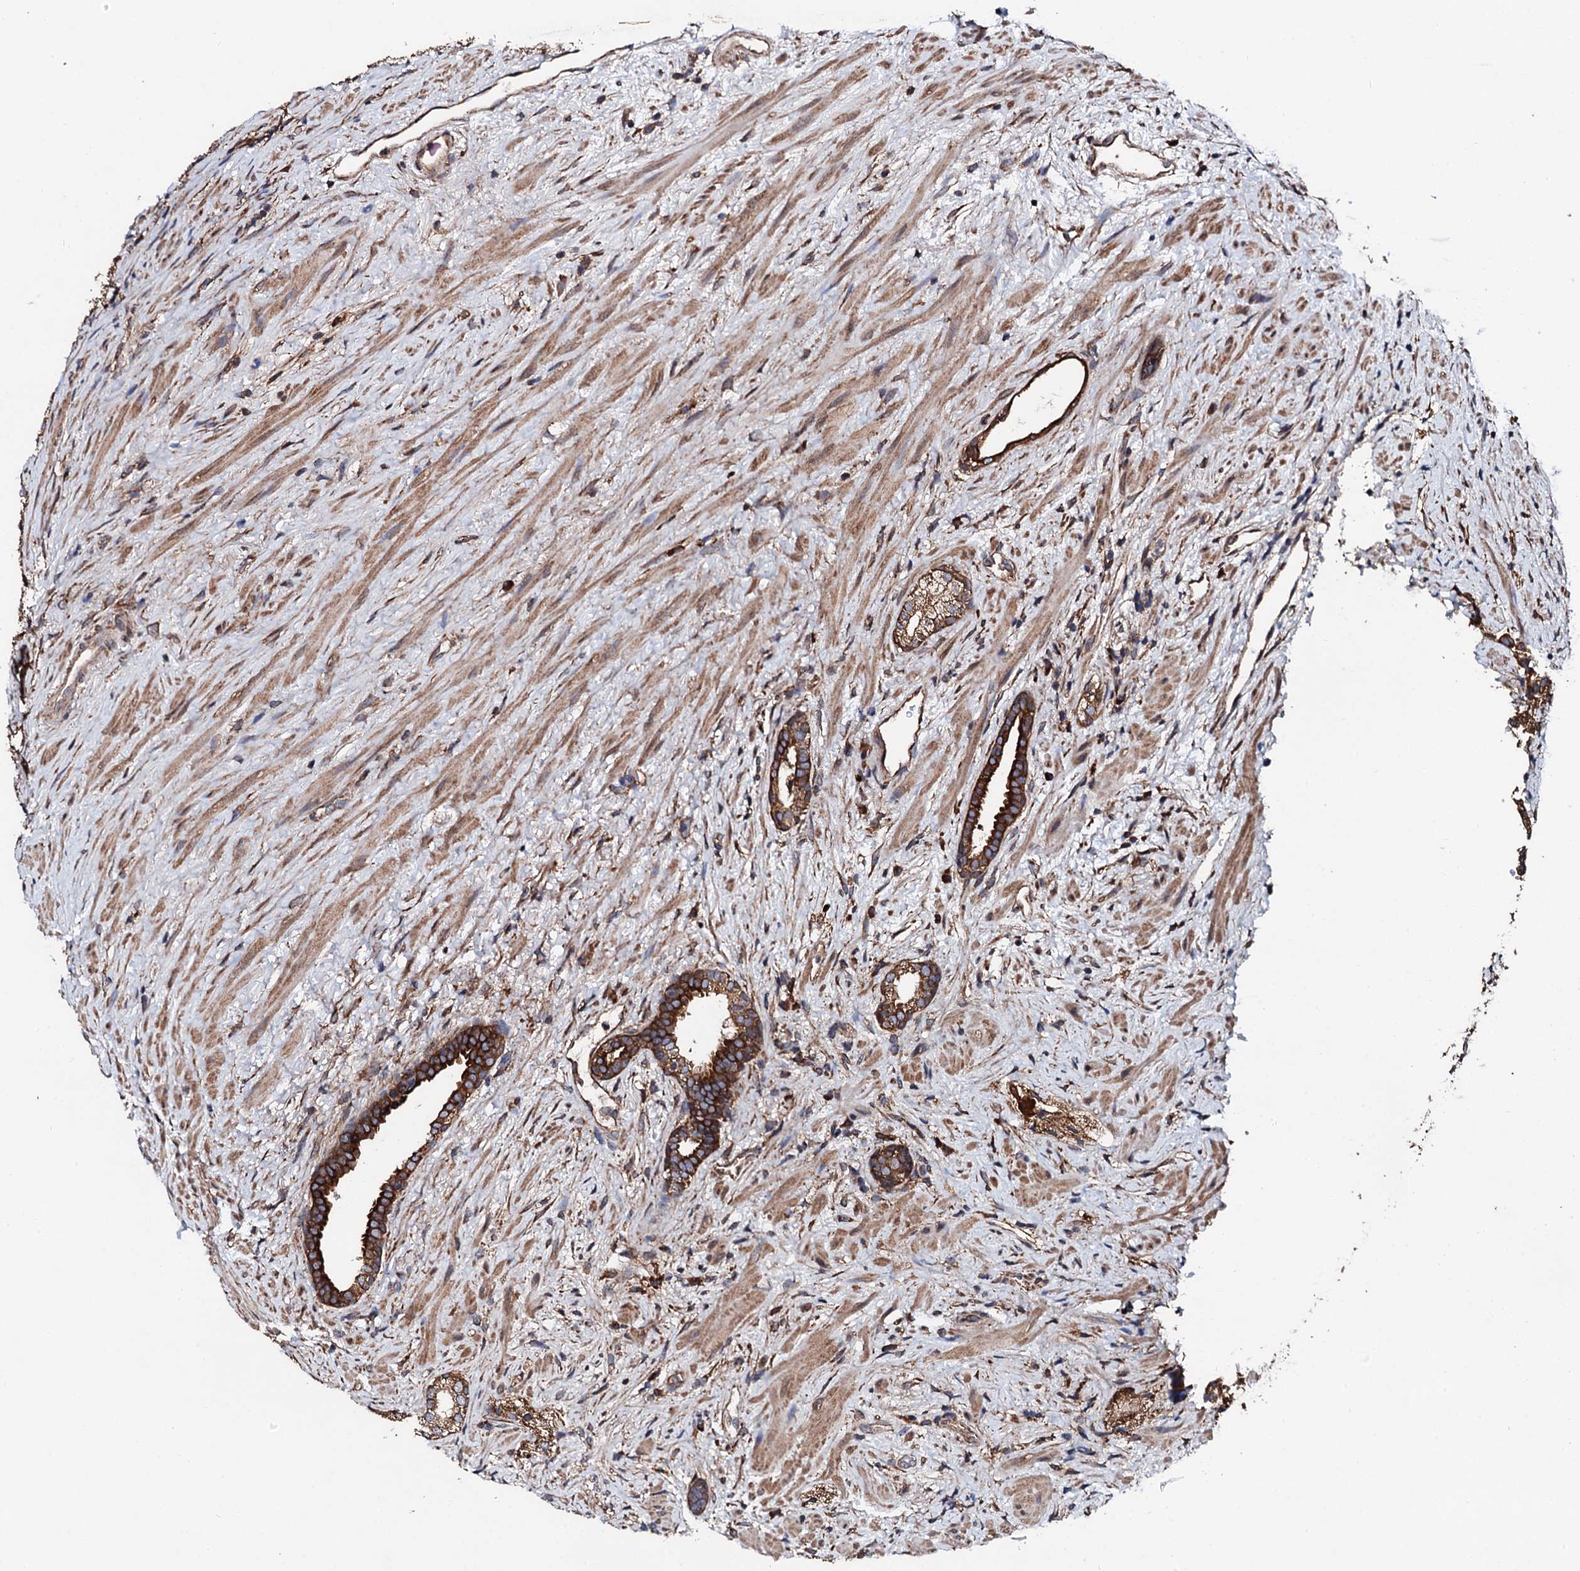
{"staining": {"intensity": "strong", "quantity": ">75%", "location": "cytoplasmic/membranous"}, "tissue": "prostate cancer", "cell_type": "Tumor cells", "image_type": "cancer", "snomed": [{"axis": "morphology", "description": "Adenocarcinoma, High grade"}, {"axis": "topography", "description": "Prostate"}], "caption": "This photomicrograph demonstrates immunohistochemistry (IHC) staining of human prostate cancer, with high strong cytoplasmic/membranous expression in about >75% of tumor cells.", "gene": "CKAP5", "patient": {"sex": "male", "age": 64}}